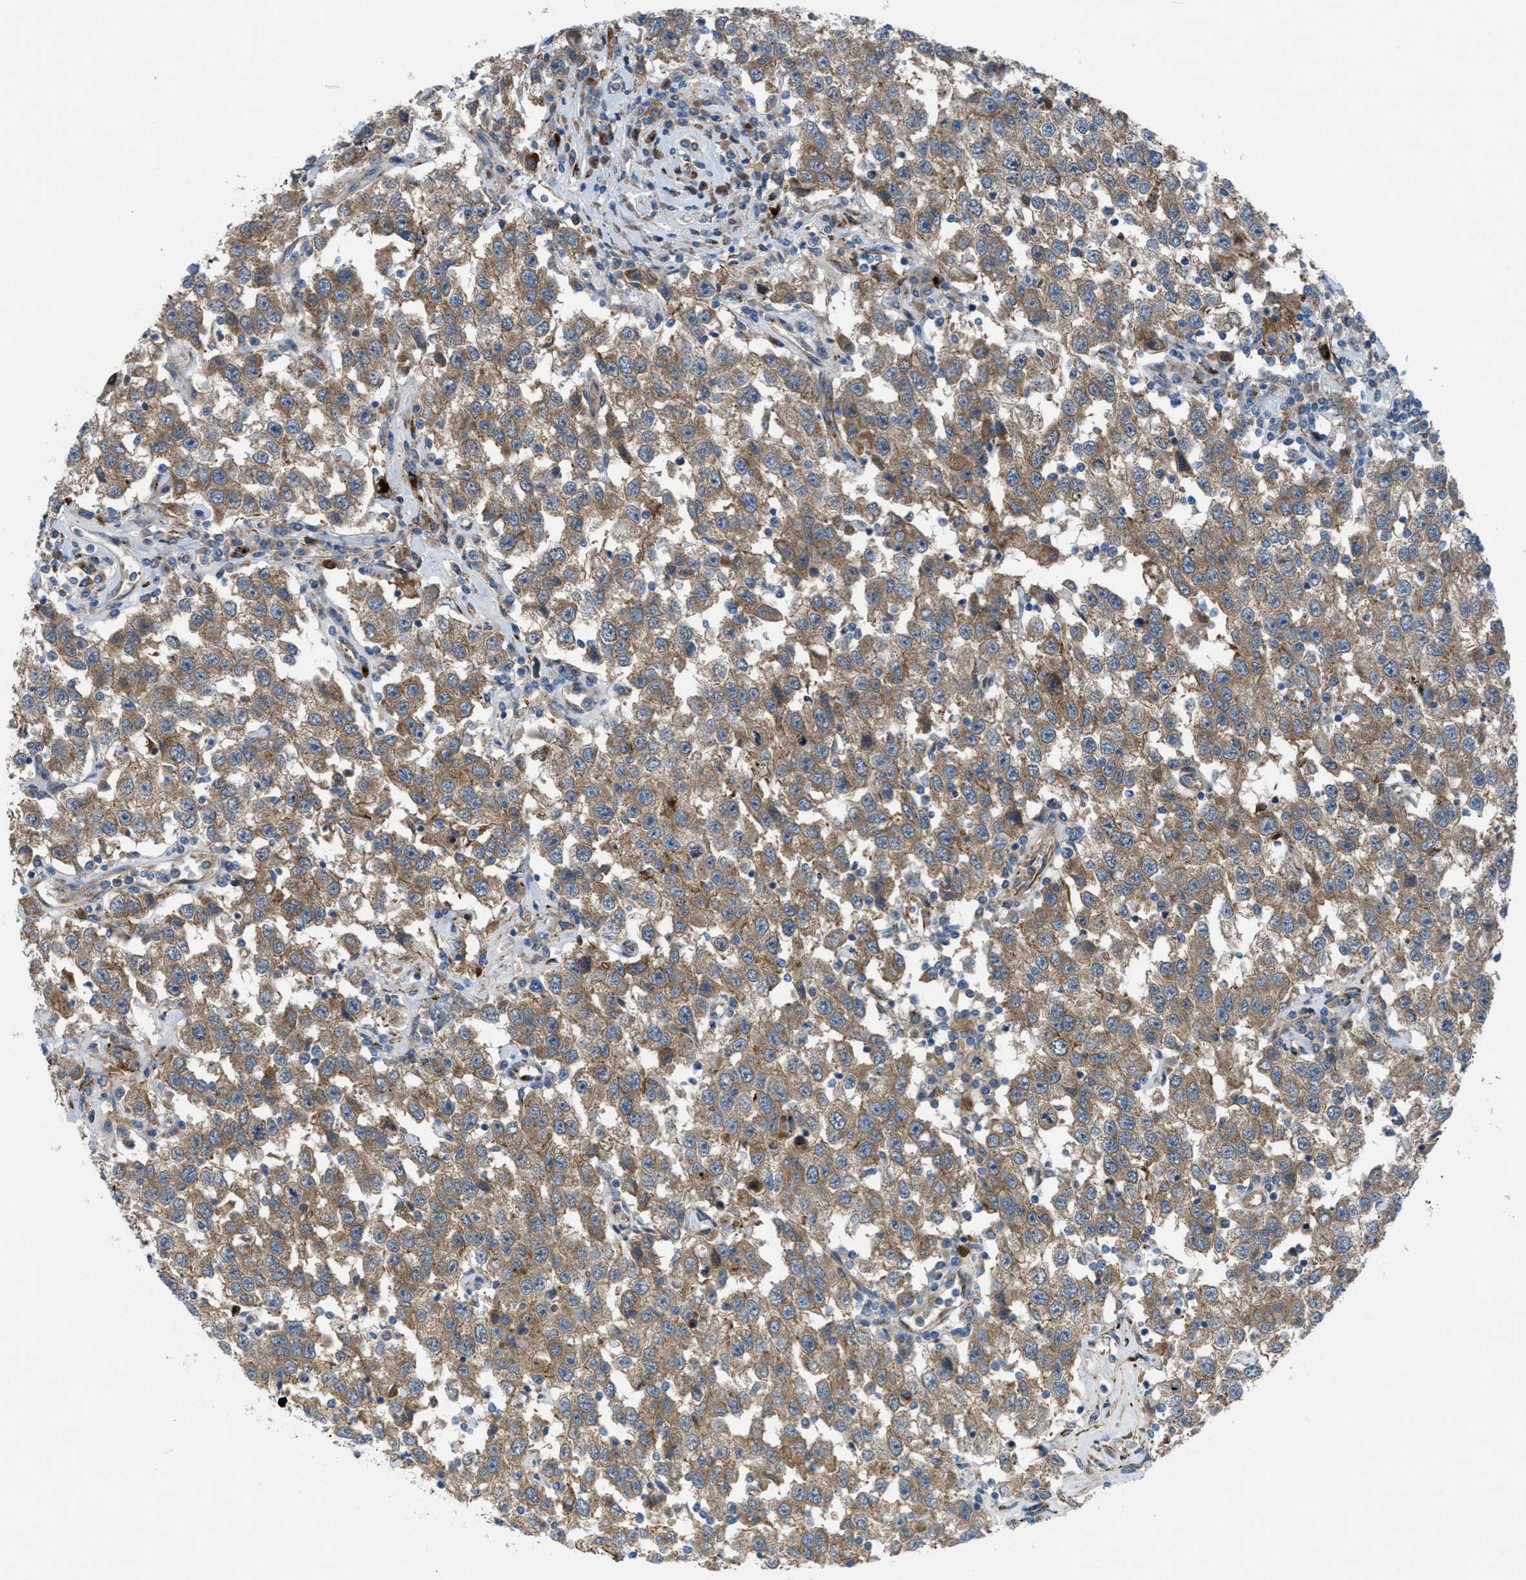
{"staining": {"intensity": "moderate", "quantity": ">75%", "location": "cytoplasmic/membranous"}, "tissue": "testis cancer", "cell_type": "Tumor cells", "image_type": "cancer", "snomed": [{"axis": "morphology", "description": "Seminoma, NOS"}, {"axis": "topography", "description": "Testis"}], "caption": "Immunohistochemistry (IHC) photomicrograph of neoplastic tissue: testis cancer (seminoma) stained using IHC demonstrates medium levels of moderate protein expression localized specifically in the cytoplasmic/membranous of tumor cells, appearing as a cytoplasmic/membranous brown color.", "gene": "SLC6A9", "patient": {"sex": "male", "age": 41}}